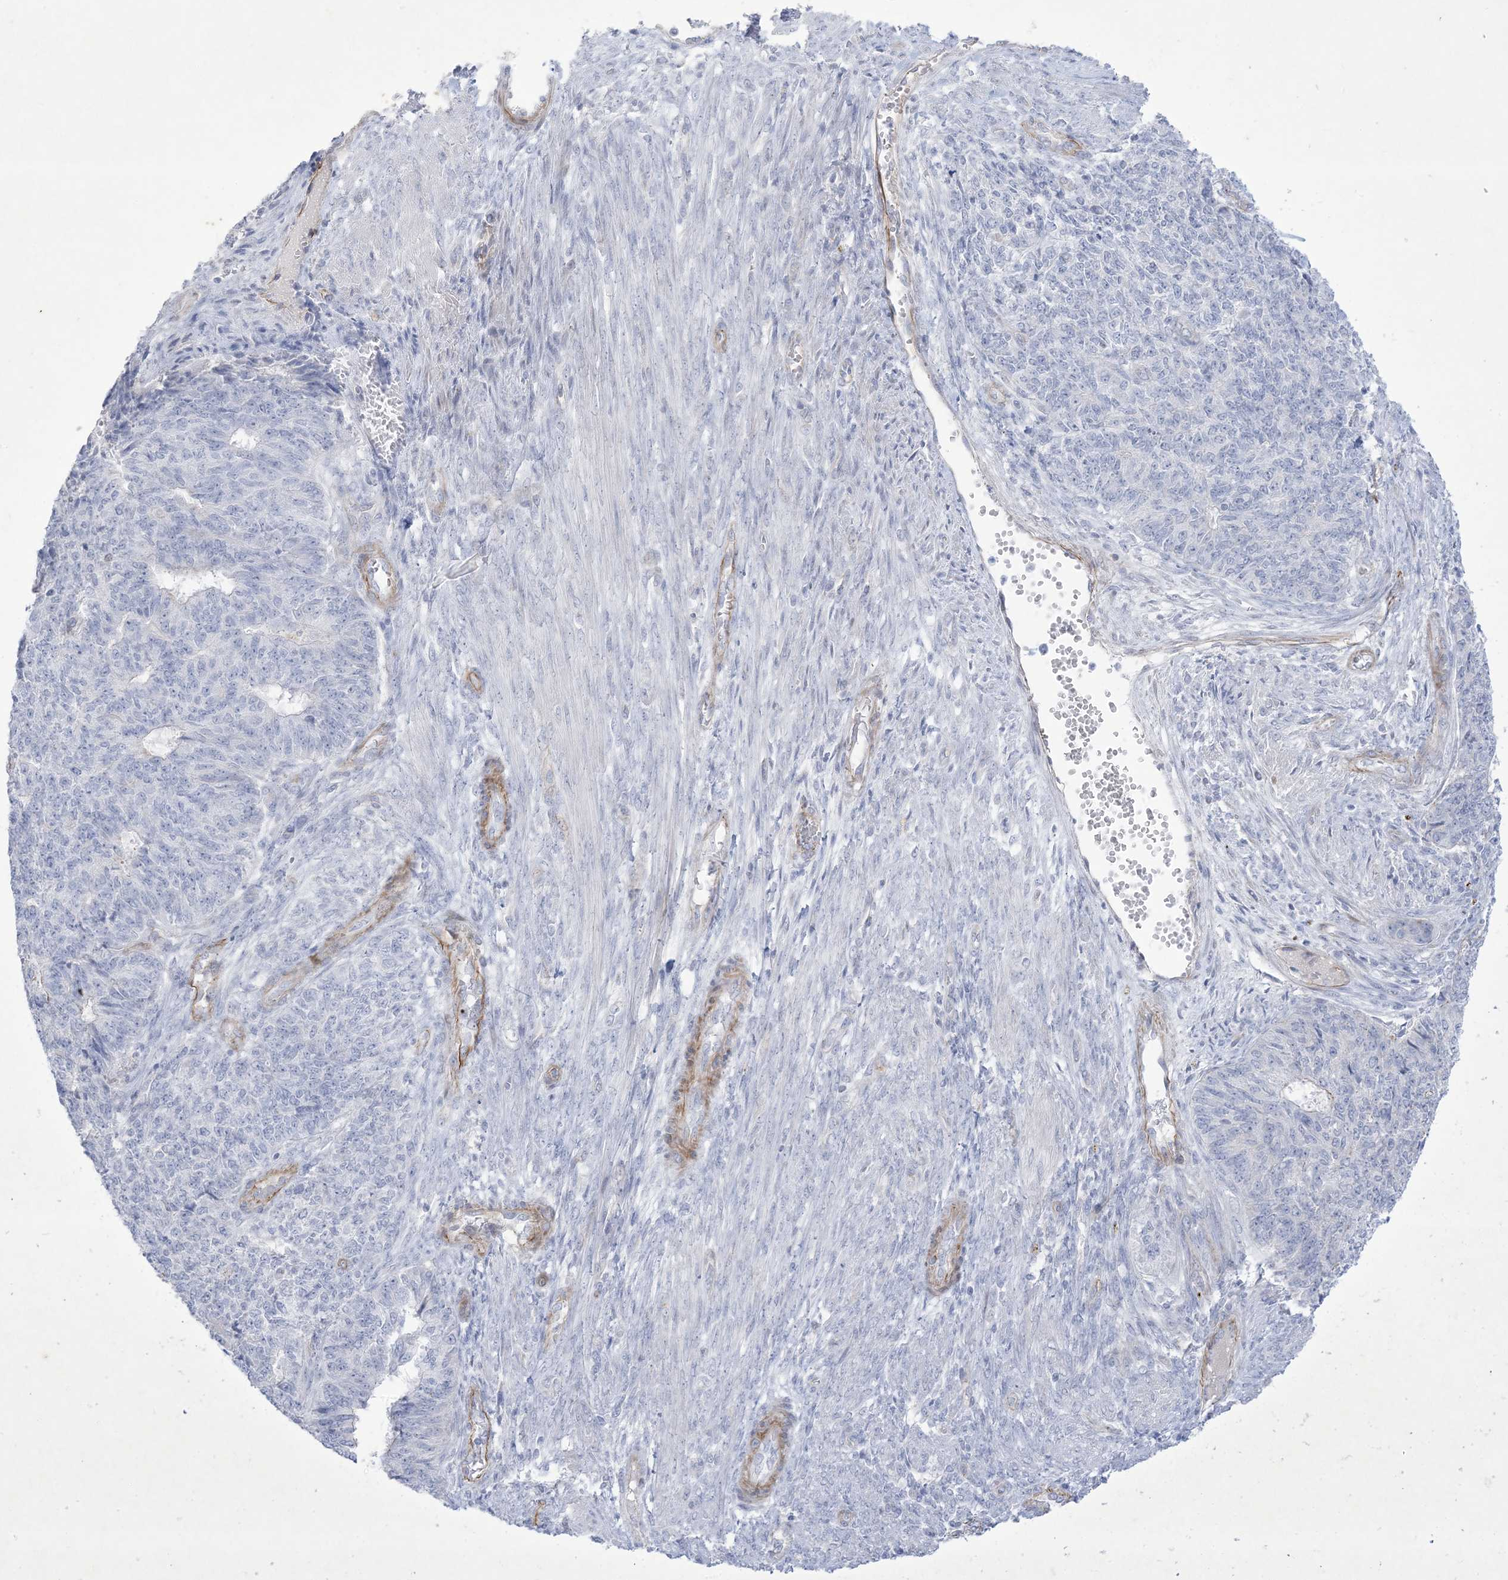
{"staining": {"intensity": "negative", "quantity": "none", "location": "none"}, "tissue": "endometrial cancer", "cell_type": "Tumor cells", "image_type": "cancer", "snomed": [{"axis": "morphology", "description": "Adenocarcinoma, NOS"}, {"axis": "topography", "description": "Endometrium"}], "caption": "A micrograph of endometrial adenocarcinoma stained for a protein demonstrates no brown staining in tumor cells.", "gene": "B3GNT7", "patient": {"sex": "female", "age": 32}}